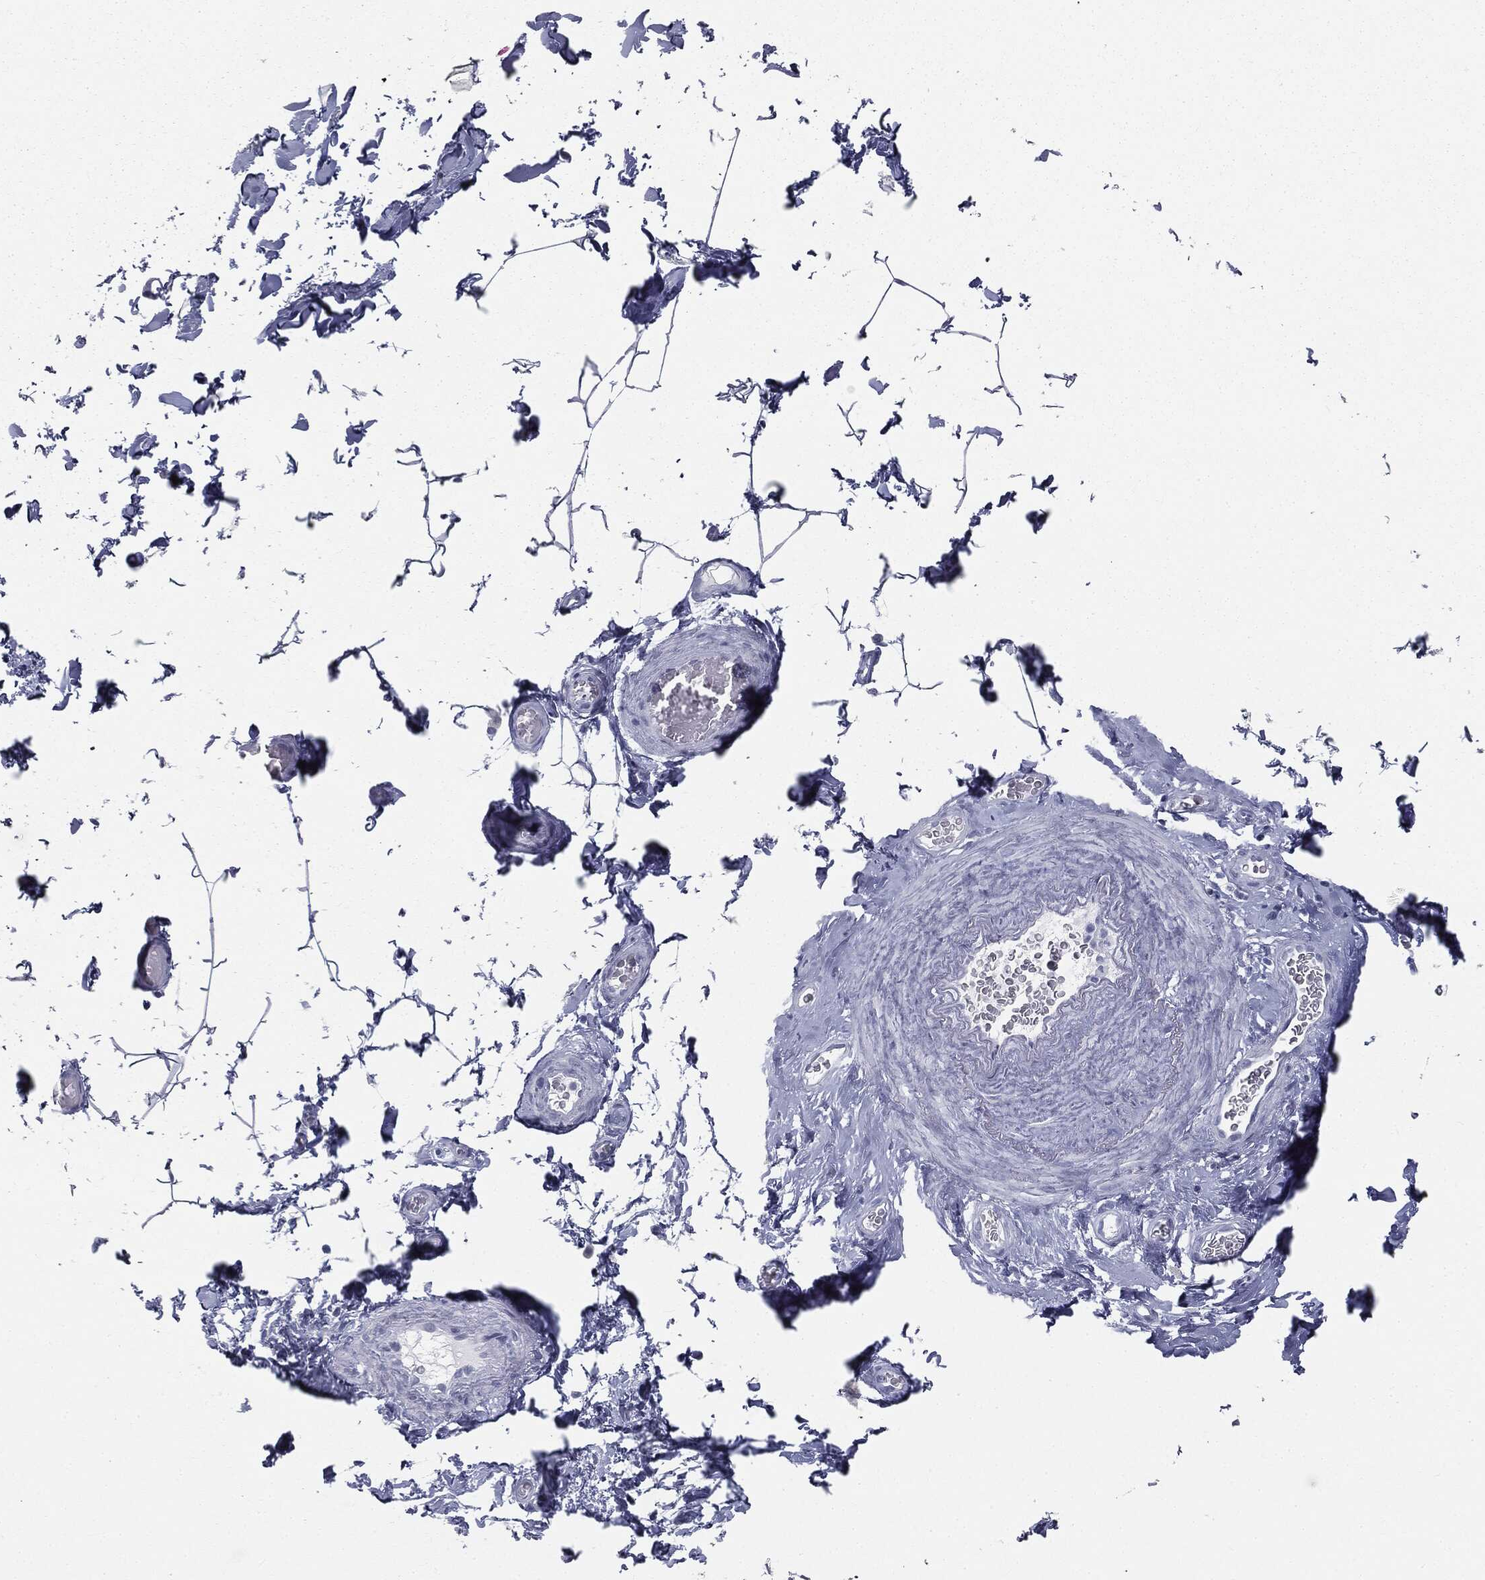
{"staining": {"intensity": "negative", "quantity": "none", "location": "none"}, "tissue": "adipose tissue", "cell_type": "Adipocytes", "image_type": "normal", "snomed": [{"axis": "morphology", "description": "Normal tissue, NOS"}, {"axis": "topography", "description": "Soft tissue"}, {"axis": "topography", "description": "Vascular tissue"}], "caption": "This is an IHC micrograph of benign adipose tissue. There is no expression in adipocytes.", "gene": "TPO", "patient": {"sex": "male", "age": 41}}